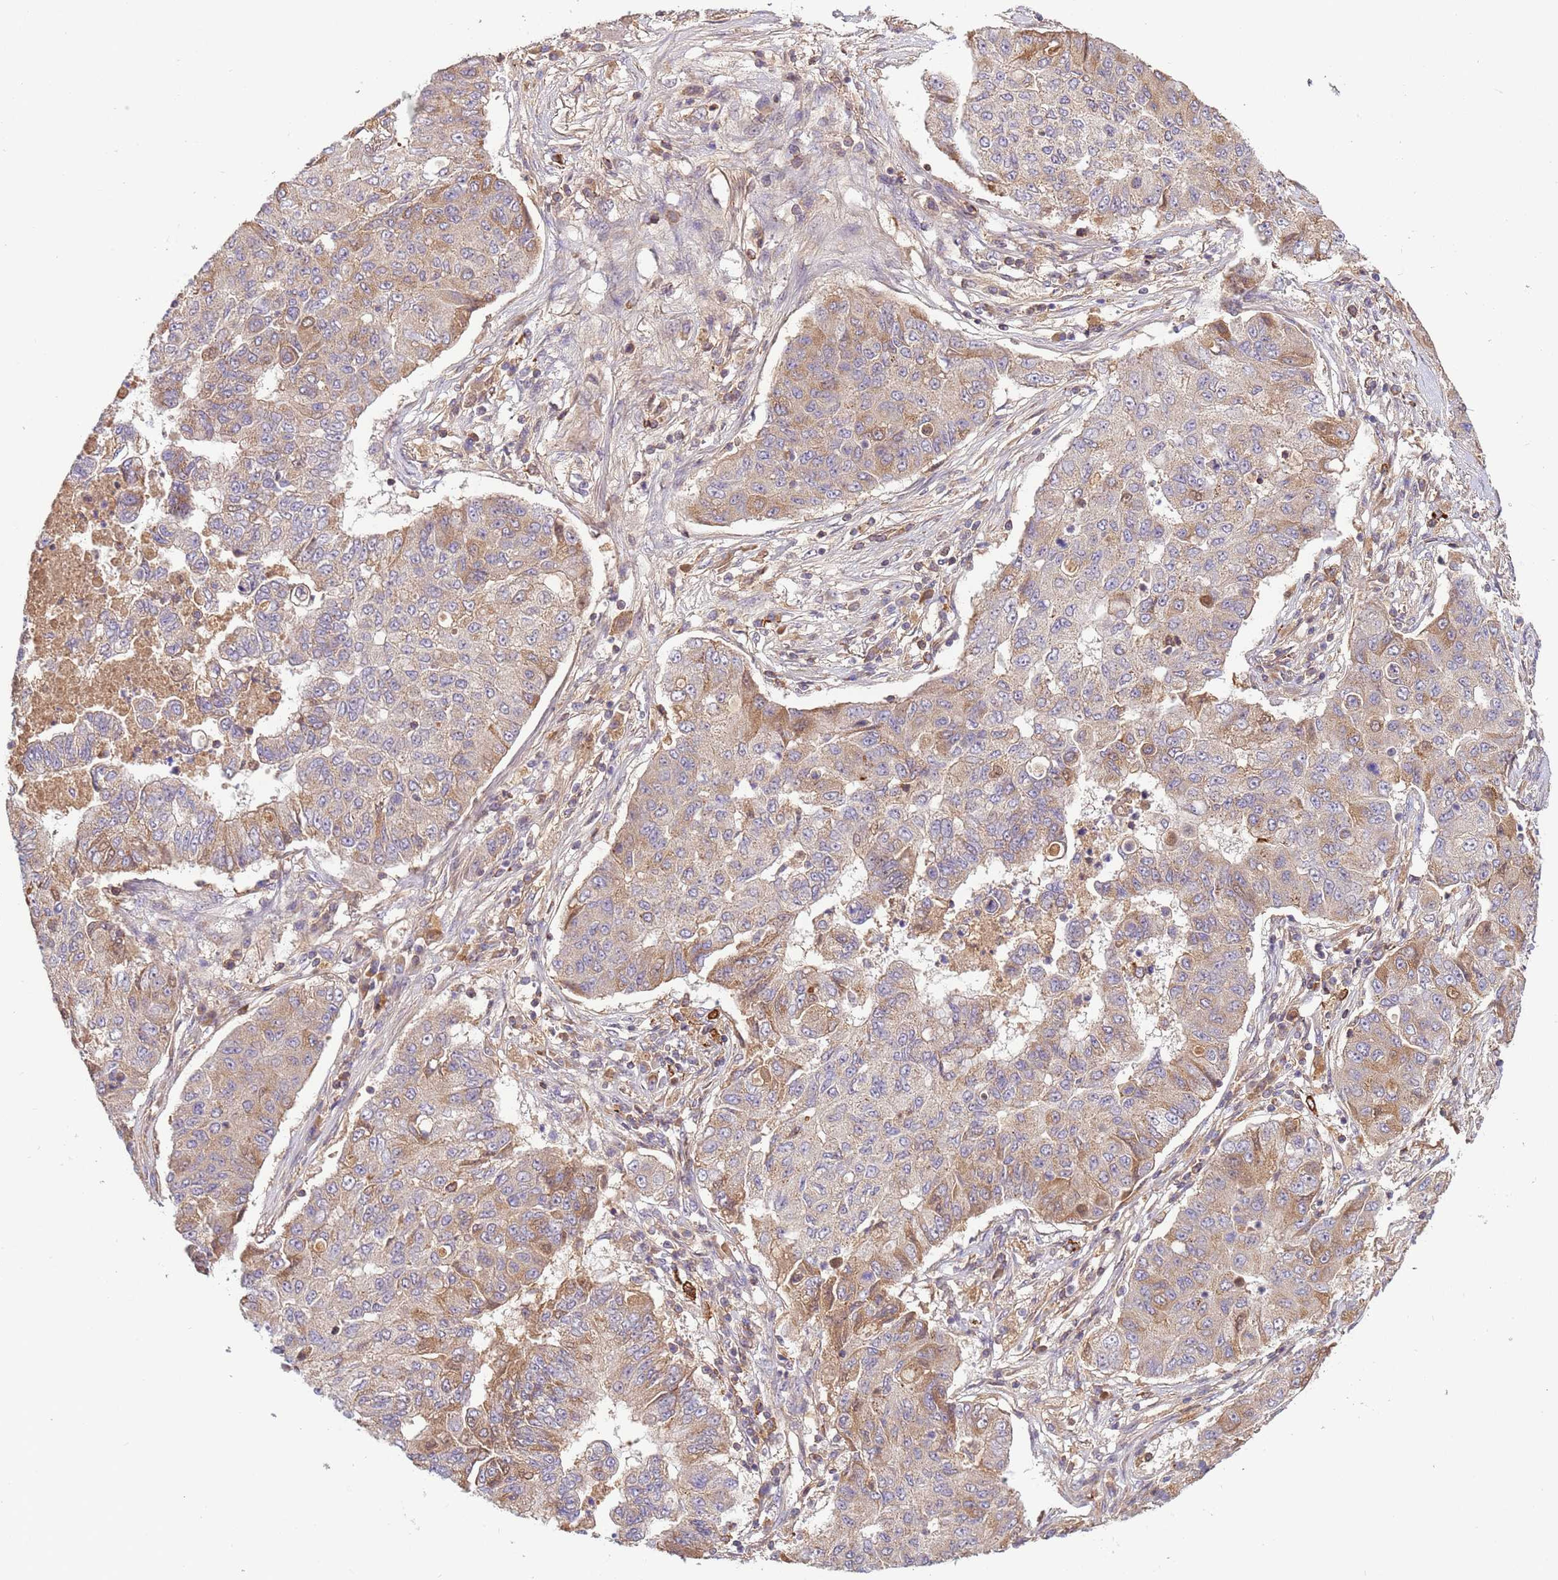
{"staining": {"intensity": "moderate", "quantity": "25%-75%", "location": "cytoplasmic/membranous"}, "tissue": "lung cancer", "cell_type": "Tumor cells", "image_type": "cancer", "snomed": [{"axis": "morphology", "description": "Squamous cell carcinoma, NOS"}, {"axis": "topography", "description": "Lung"}], "caption": "Lung cancer stained for a protein exhibits moderate cytoplasmic/membranous positivity in tumor cells.", "gene": "ZNF624", "patient": {"sex": "male", "age": 74}}